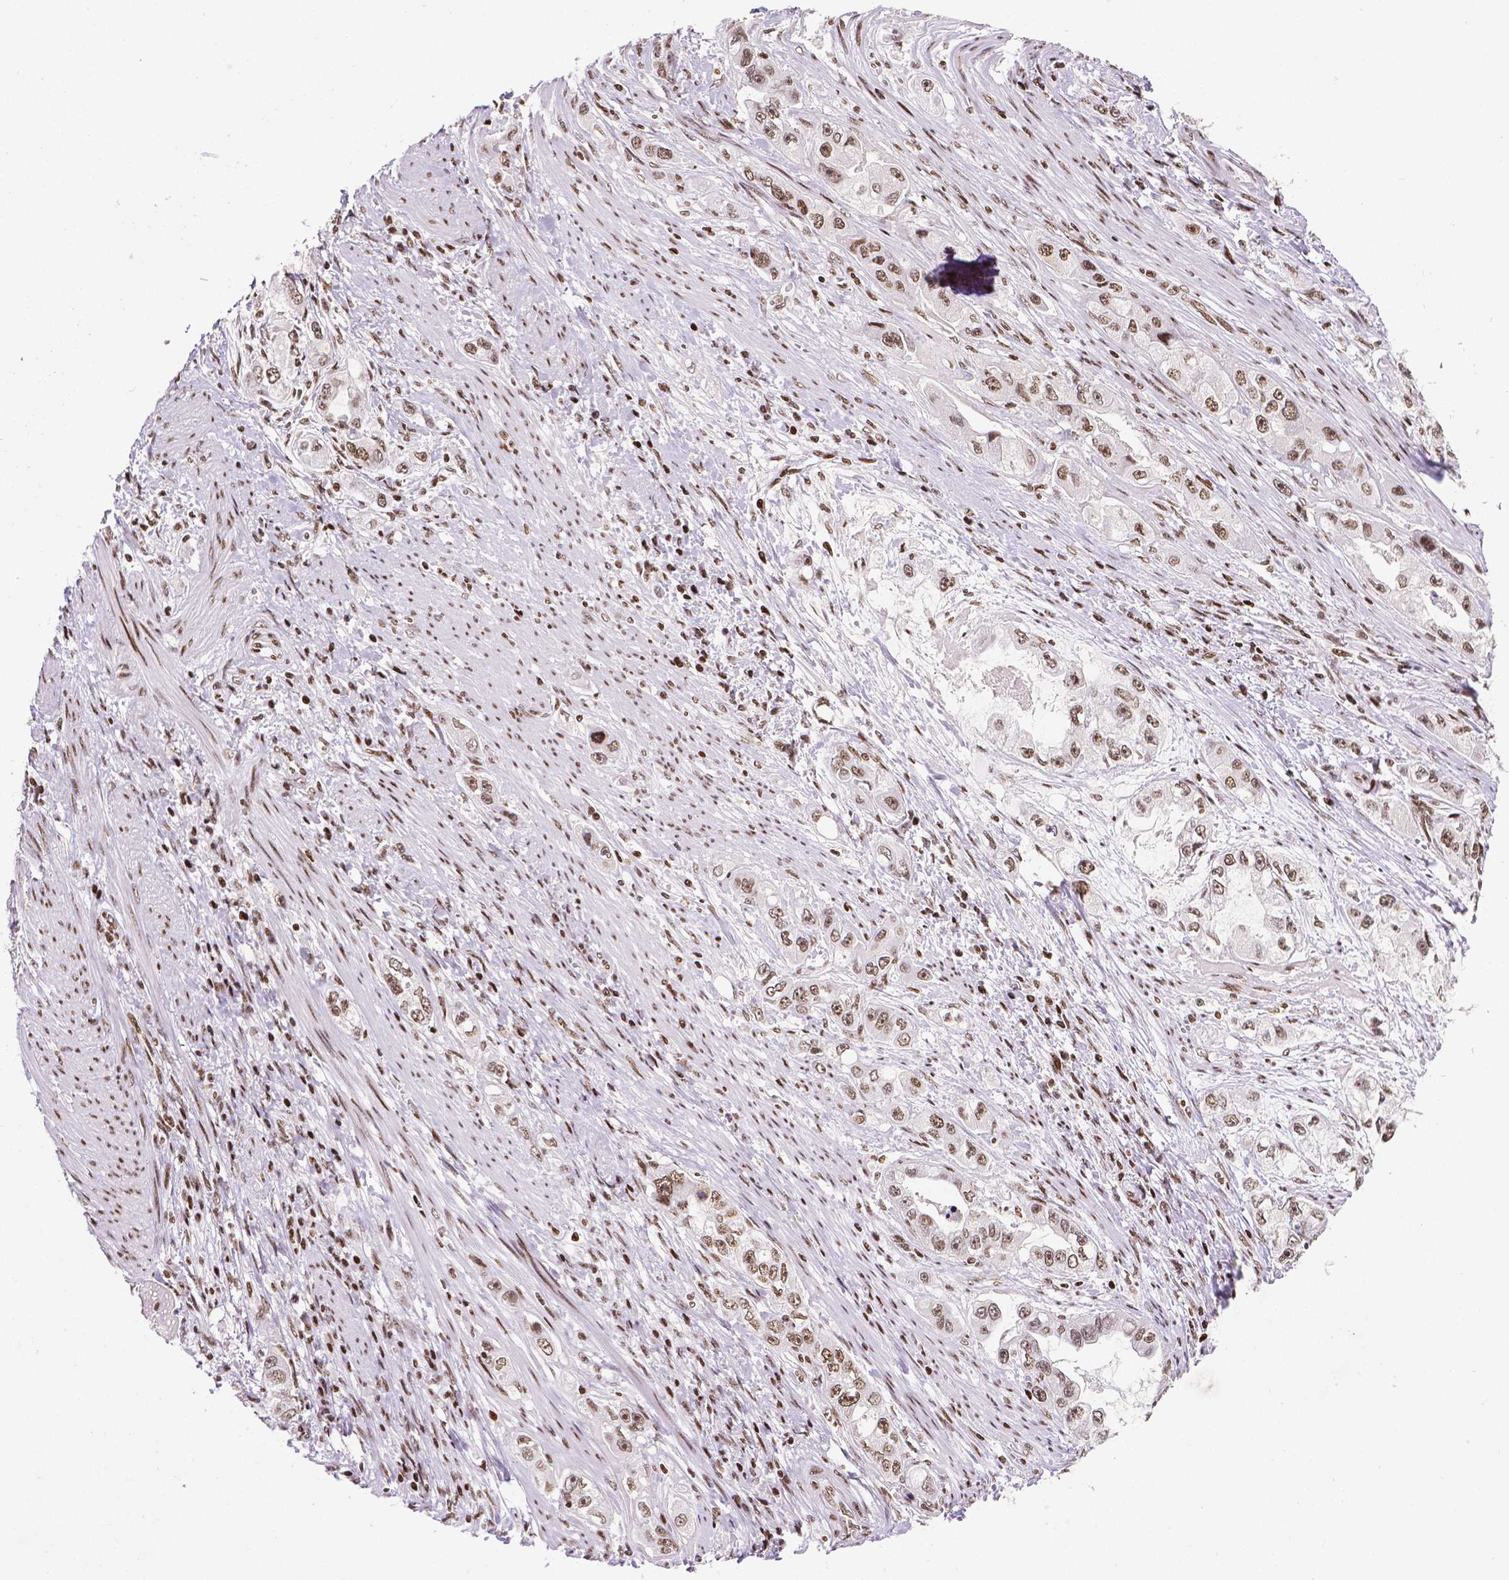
{"staining": {"intensity": "moderate", "quantity": ">75%", "location": "nuclear"}, "tissue": "stomach cancer", "cell_type": "Tumor cells", "image_type": "cancer", "snomed": [{"axis": "morphology", "description": "Adenocarcinoma, NOS"}, {"axis": "topography", "description": "Stomach, lower"}], "caption": "Immunohistochemical staining of adenocarcinoma (stomach) displays medium levels of moderate nuclear staining in approximately >75% of tumor cells. (Brightfield microscopy of DAB IHC at high magnification).", "gene": "CTCF", "patient": {"sex": "female", "age": 93}}